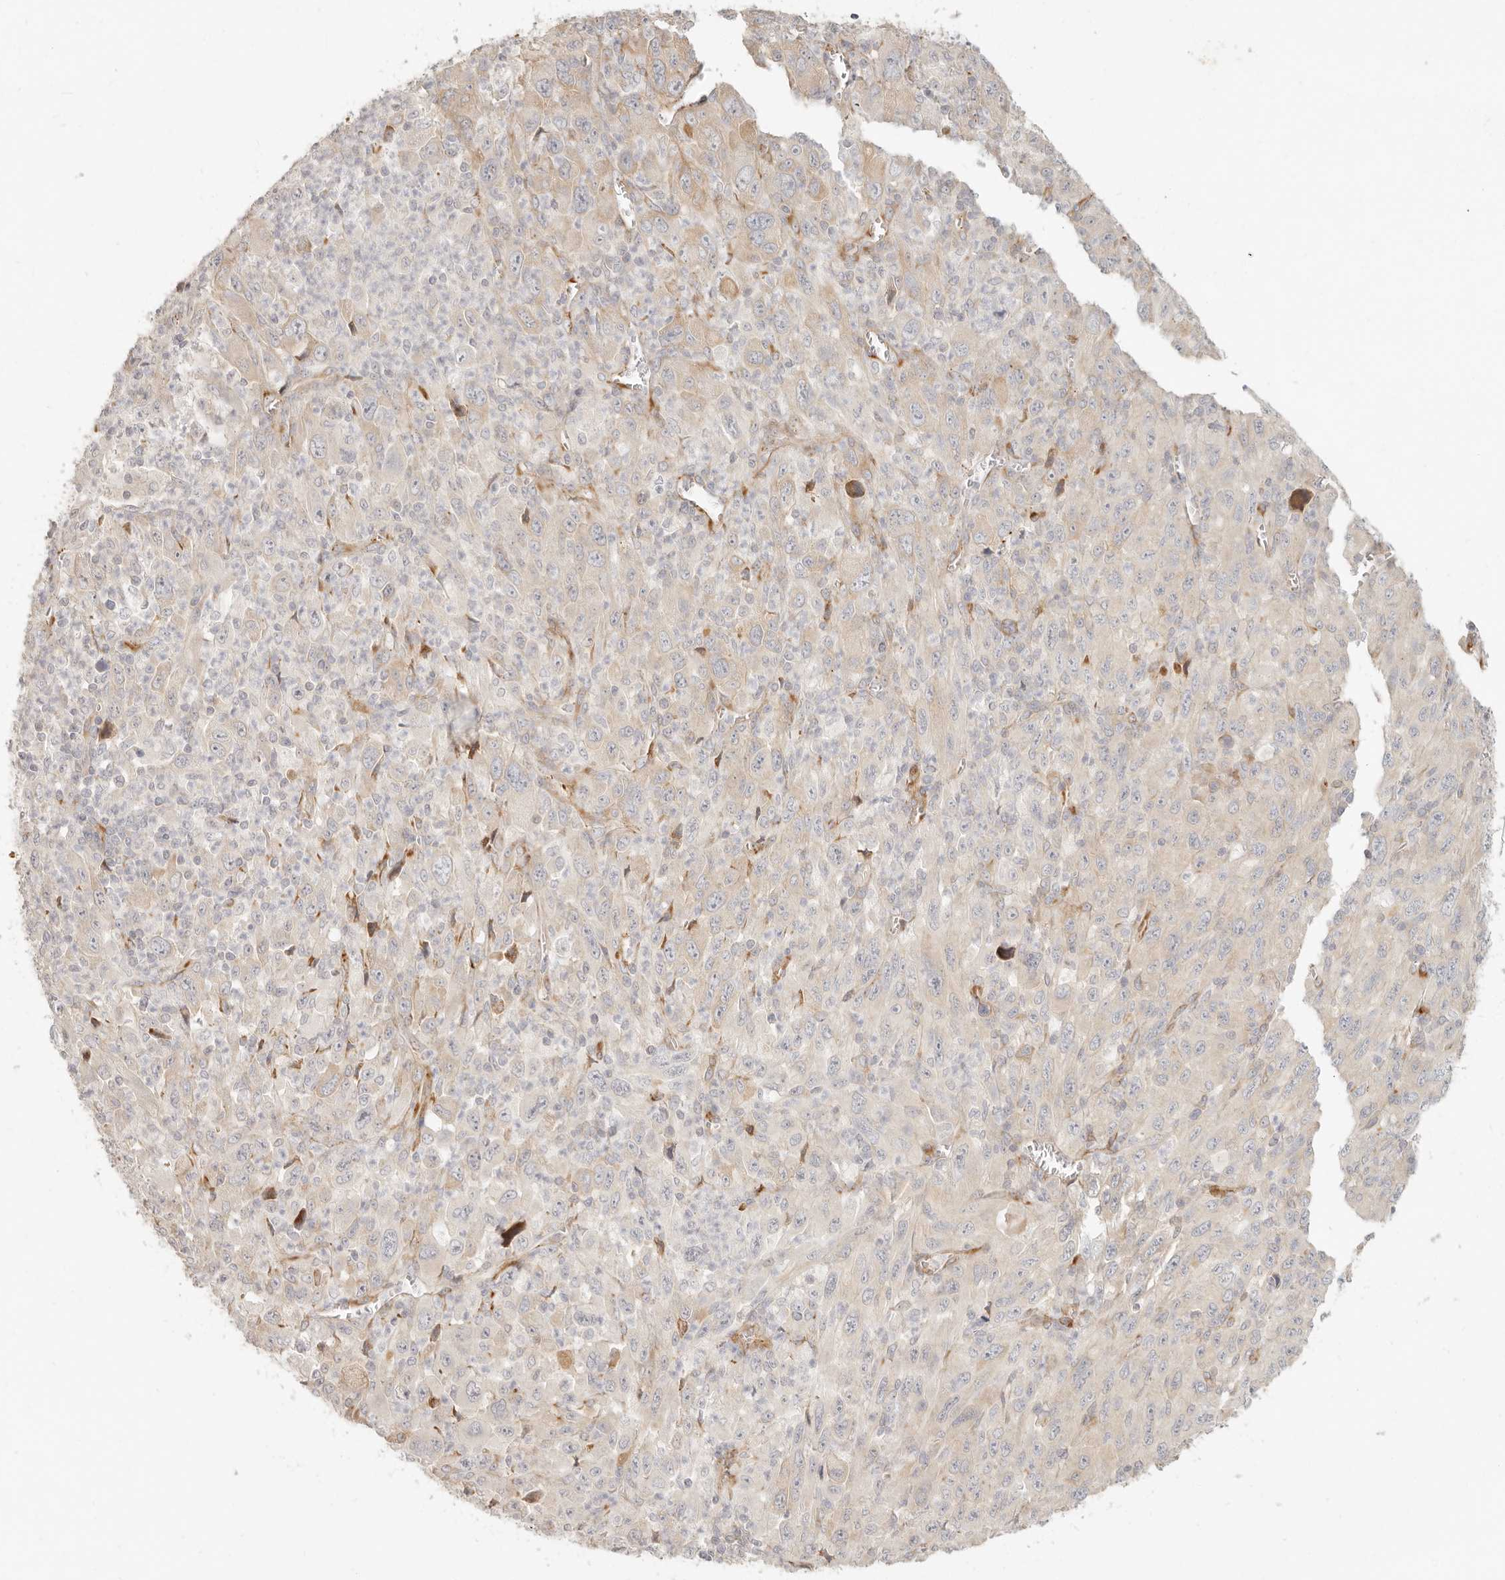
{"staining": {"intensity": "weak", "quantity": "<25%", "location": "cytoplasmic/membranous"}, "tissue": "melanoma", "cell_type": "Tumor cells", "image_type": "cancer", "snomed": [{"axis": "morphology", "description": "Malignant melanoma, Metastatic site"}, {"axis": "topography", "description": "Skin"}], "caption": "The immunohistochemistry histopathology image has no significant staining in tumor cells of melanoma tissue. (Stains: DAB immunohistochemistry with hematoxylin counter stain, Microscopy: brightfield microscopy at high magnification).", "gene": "SASS6", "patient": {"sex": "female", "age": 56}}